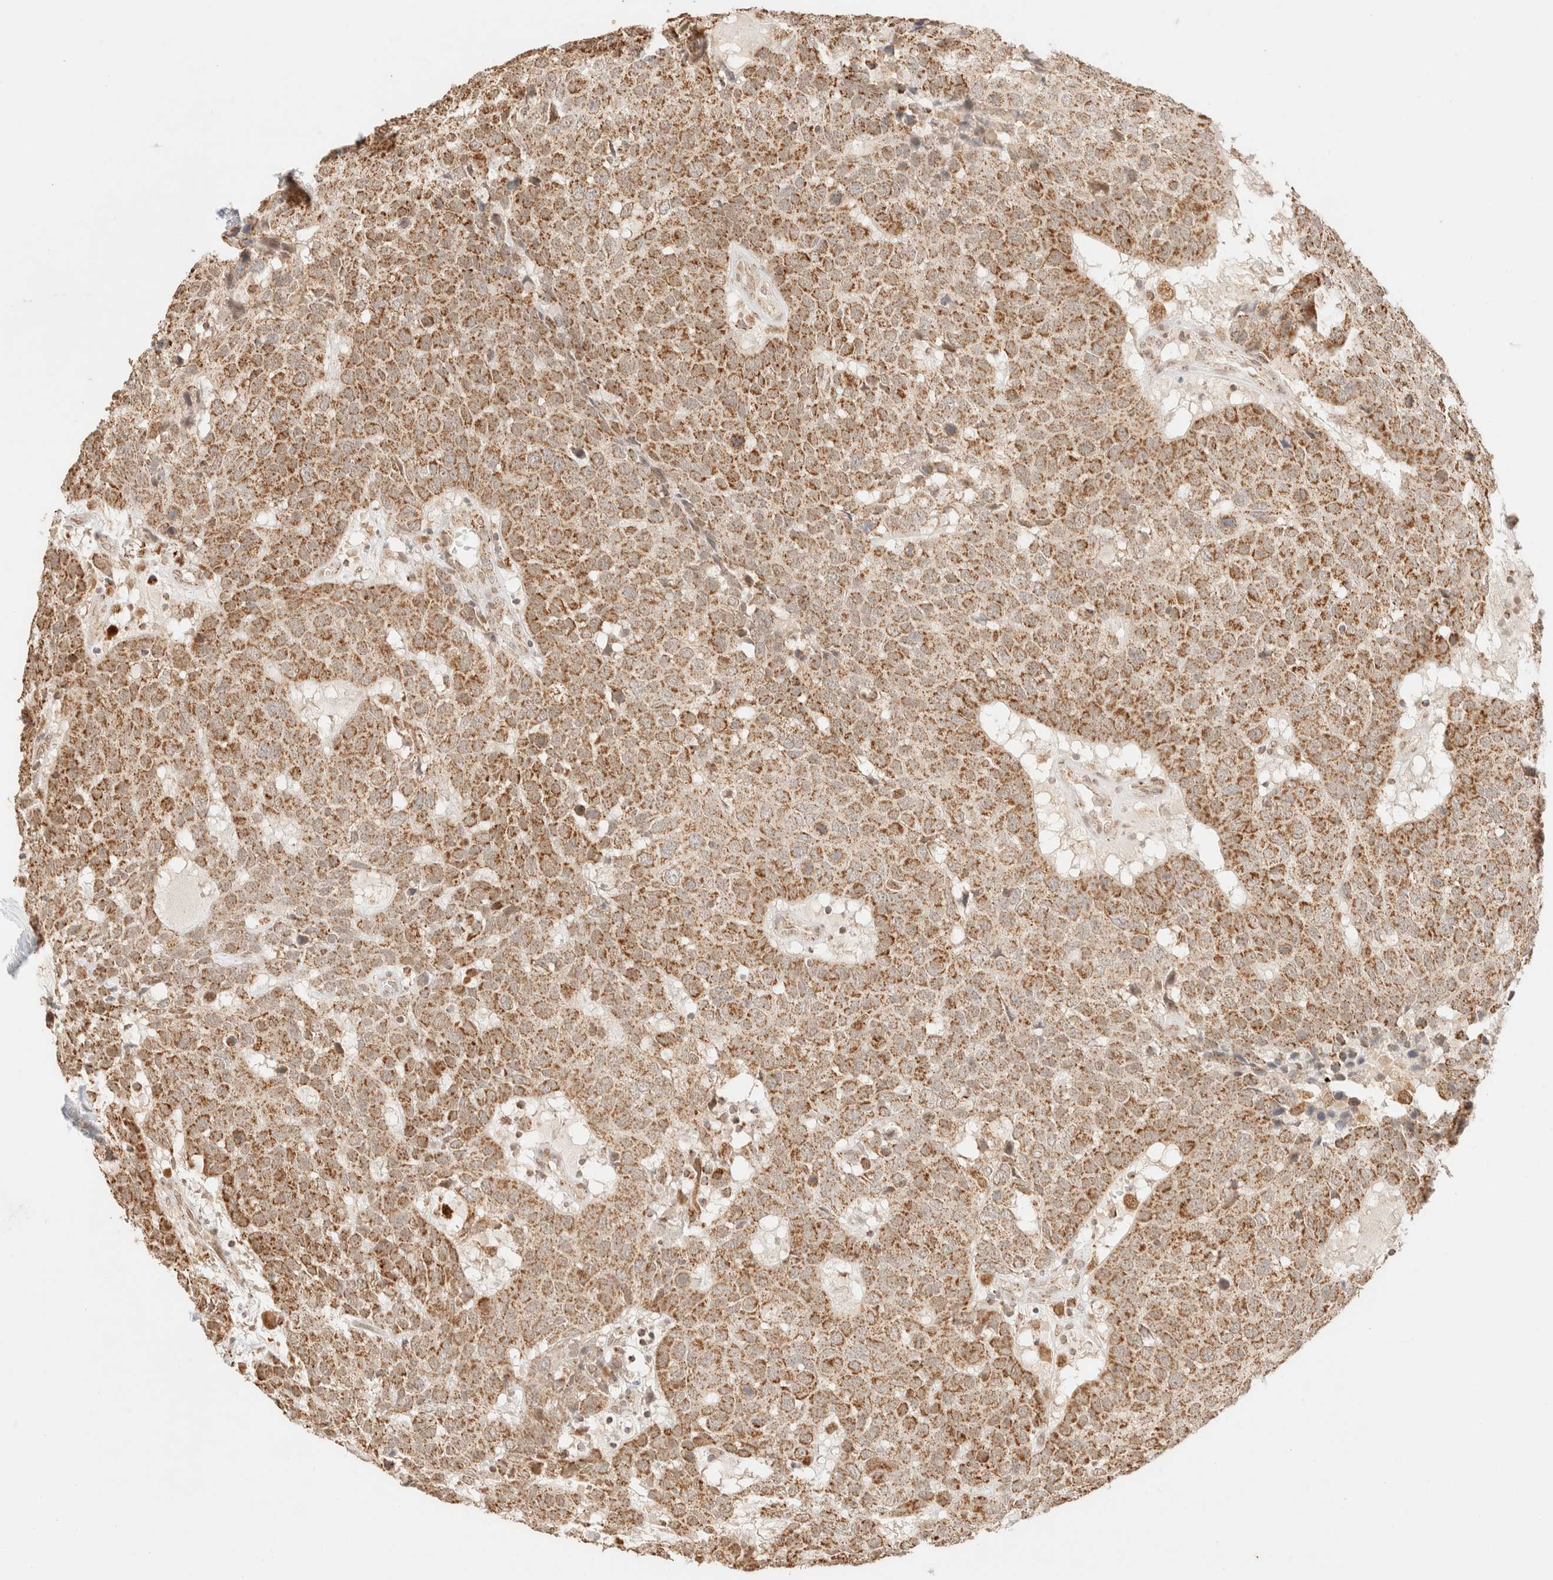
{"staining": {"intensity": "moderate", "quantity": ">75%", "location": "cytoplasmic/membranous"}, "tissue": "head and neck cancer", "cell_type": "Tumor cells", "image_type": "cancer", "snomed": [{"axis": "morphology", "description": "Squamous cell carcinoma, NOS"}, {"axis": "topography", "description": "Head-Neck"}], "caption": "Immunohistochemical staining of head and neck cancer (squamous cell carcinoma) demonstrates moderate cytoplasmic/membranous protein staining in approximately >75% of tumor cells. (IHC, brightfield microscopy, high magnification).", "gene": "TACO1", "patient": {"sex": "male", "age": 66}}